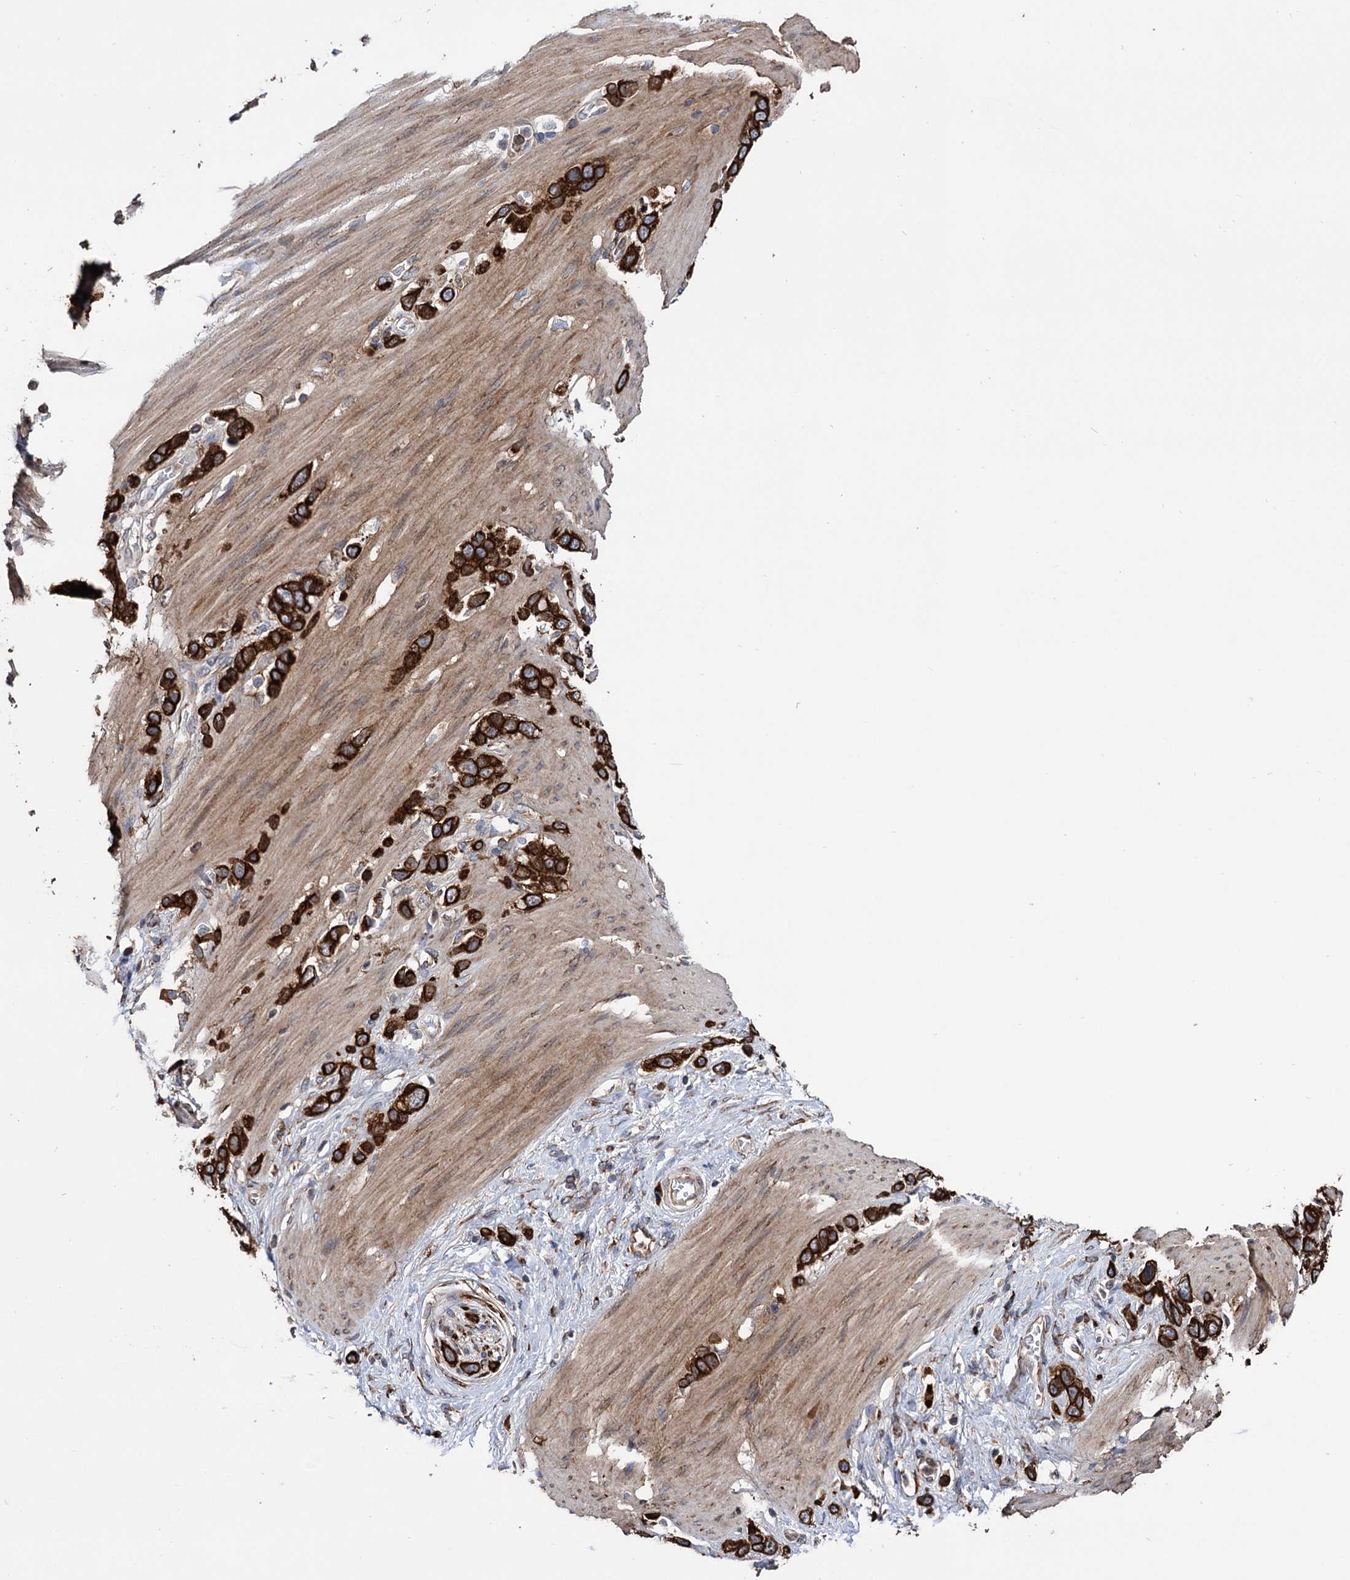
{"staining": {"intensity": "strong", "quantity": ">75%", "location": "cytoplasmic/membranous"}, "tissue": "stomach cancer", "cell_type": "Tumor cells", "image_type": "cancer", "snomed": [{"axis": "morphology", "description": "Adenocarcinoma, NOS"}, {"axis": "morphology", "description": "Adenocarcinoma, High grade"}, {"axis": "topography", "description": "Stomach, upper"}, {"axis": "topography", "description": "Stomach, lower"}], "caption": "Immunohistochemistry (IHC) photomicrograph of neoplastic tissue: high-grade adenocarcinoma (stomach) stained using IHC shows high levels of strong protein expression localized specifically in the cytoplasmic/membranous of tumor cells, appearing as a cytoplasmic/membranous brown color.", "gene": "CDAN1", "patient": {"sex": "female", "age": 65}}